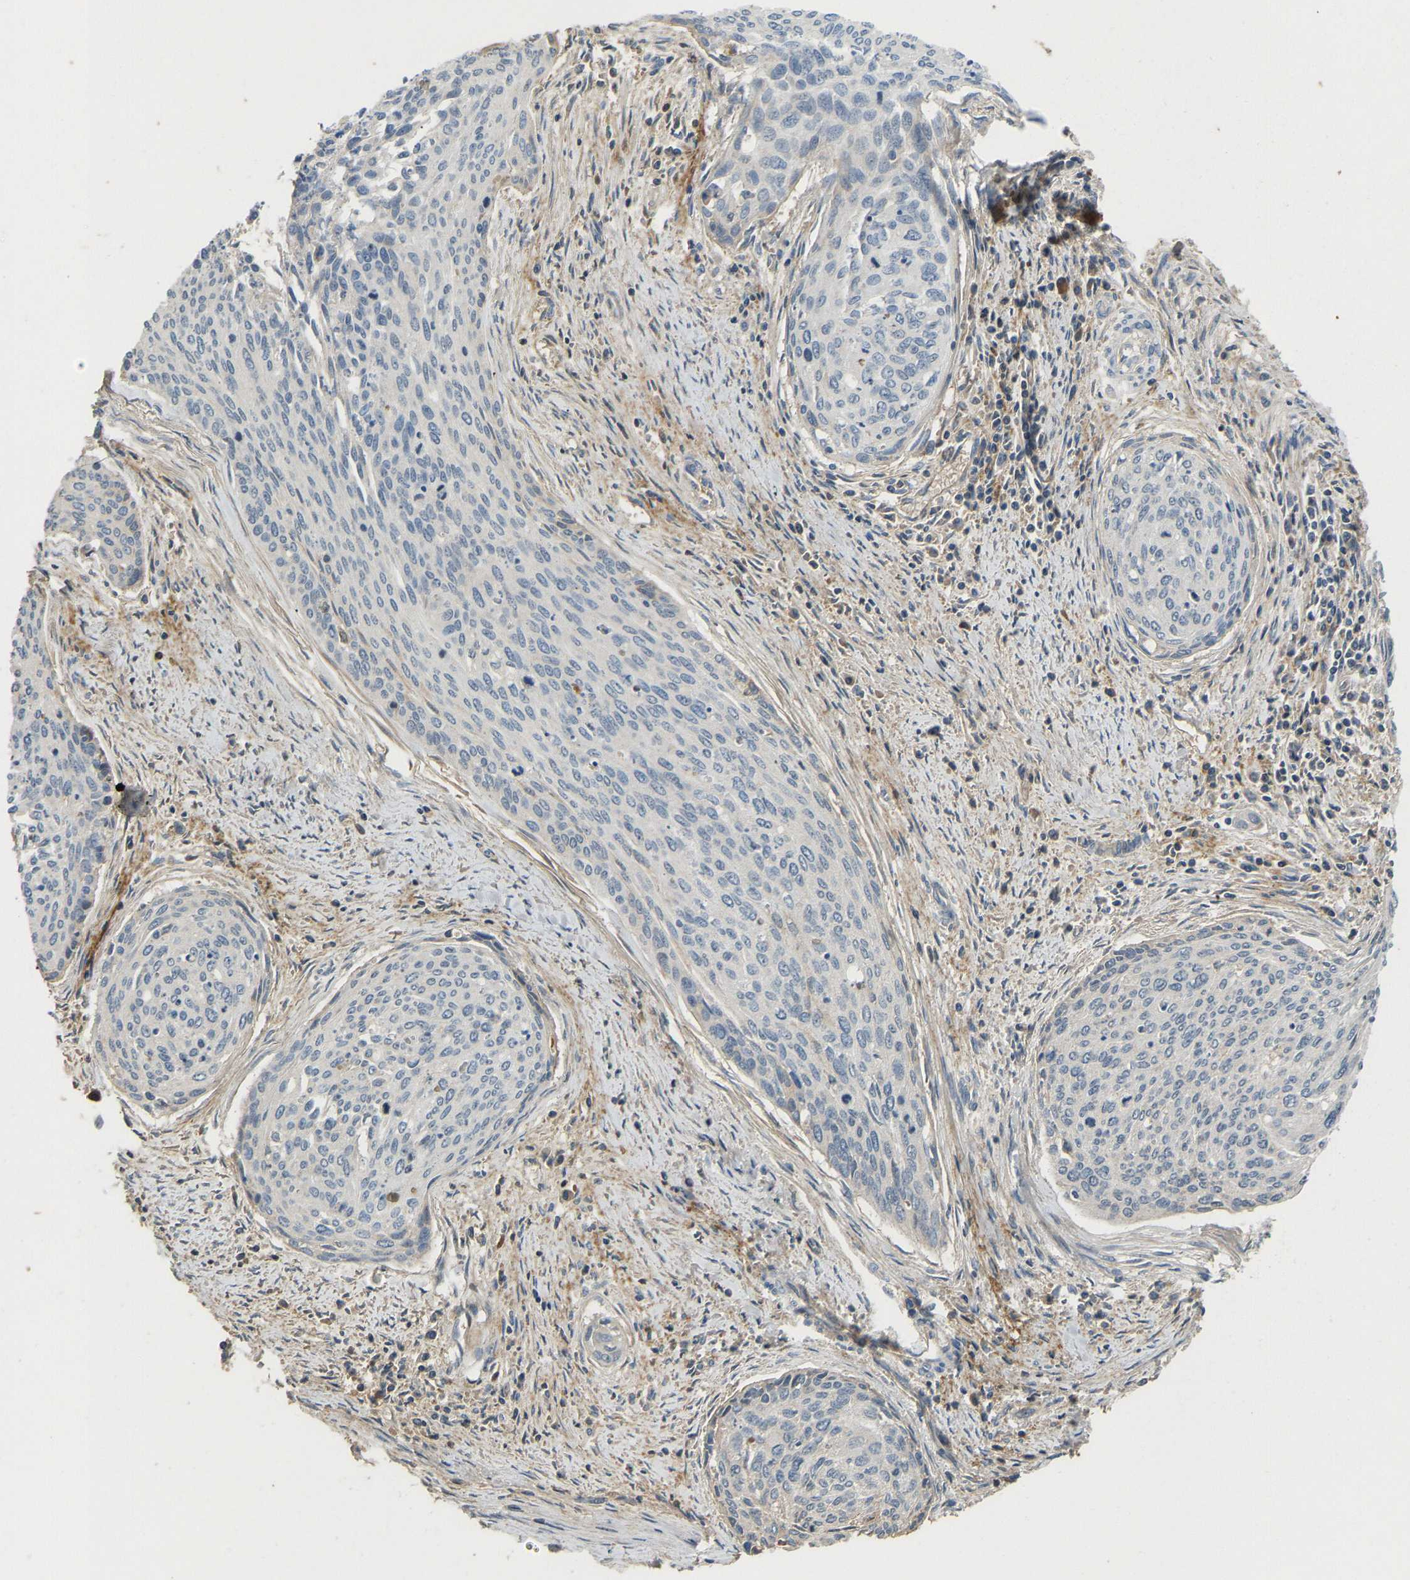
{"staining": {"intensity": "negative", "quantity": "none", "location": "none"}, "tissue": "cervical cancer", "cell_type": "Tumor cells", "image_type": "cancer", "snomed": [{"axis": "morphology", "description": "Squamous cell carcinoma, NOS"}, {"axis": "topography", "description": "Cervix"}], "caption": "Tumor cells show no significant staining in squamous cell carcinoma (cervical).", "gene": "STC1", "patient": {"sex": "female", "age": 55}}